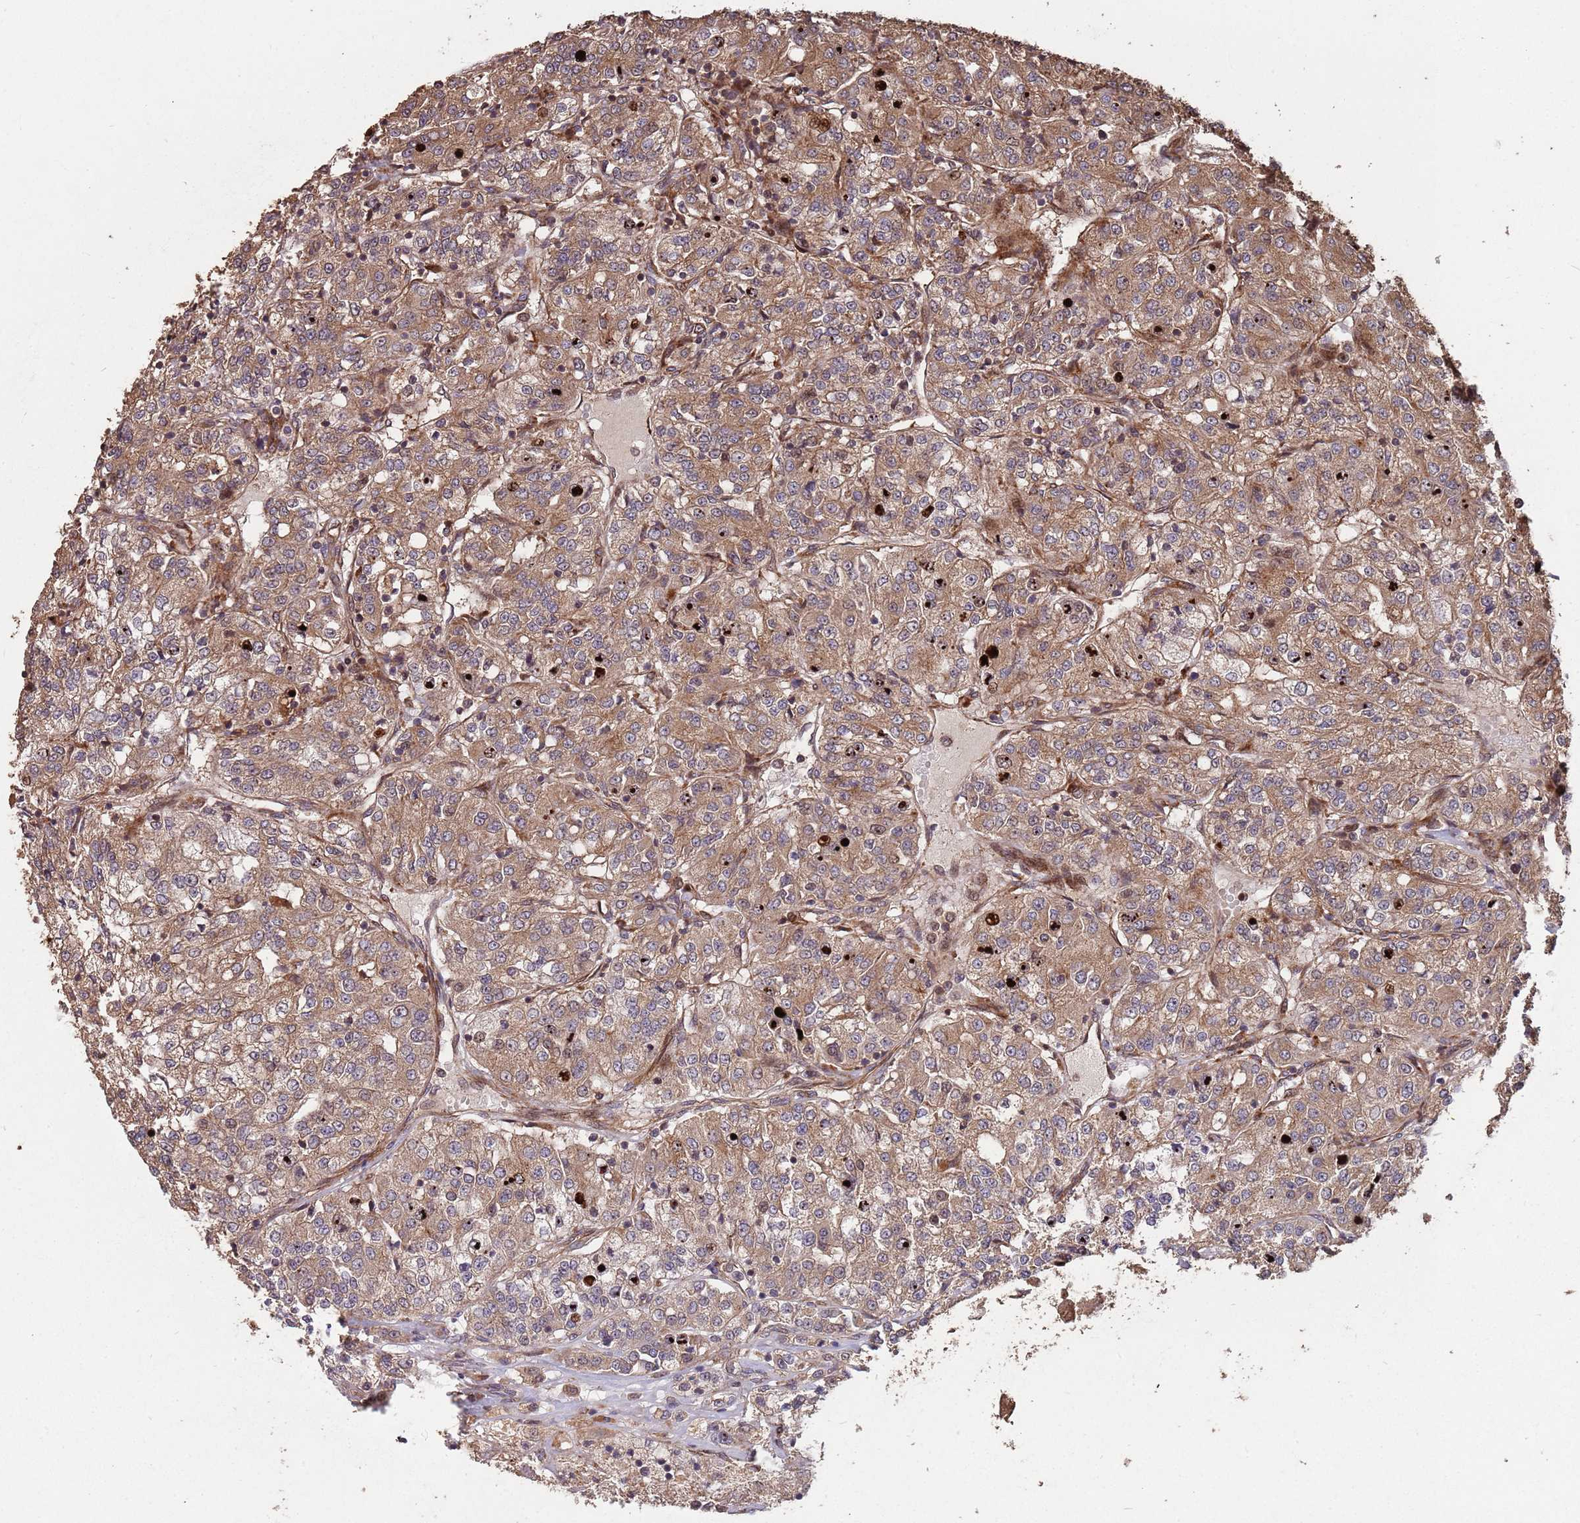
{"staining": {"intensity": "moderate", "quantity": ">75%", "location": "cytoplasmic/membranous,nuclear"}, "tissue": "renal cancer", "cell_type": "Tumor cells", "image_type": "cancer", "snomed": [{"axis": "morphology", "description": "Adenocarcinoma, NOS"}, {"axis": "topography", "description": "Kidney"}], "caption": "Protein staining displays moderate cytoplasmic/membranous and nuclear positivity in approximately >75% of tumor cells in adenocarcinoma (renal).", "gene": "ZNF428", "patient": {"sex": "female", "age": 63}}